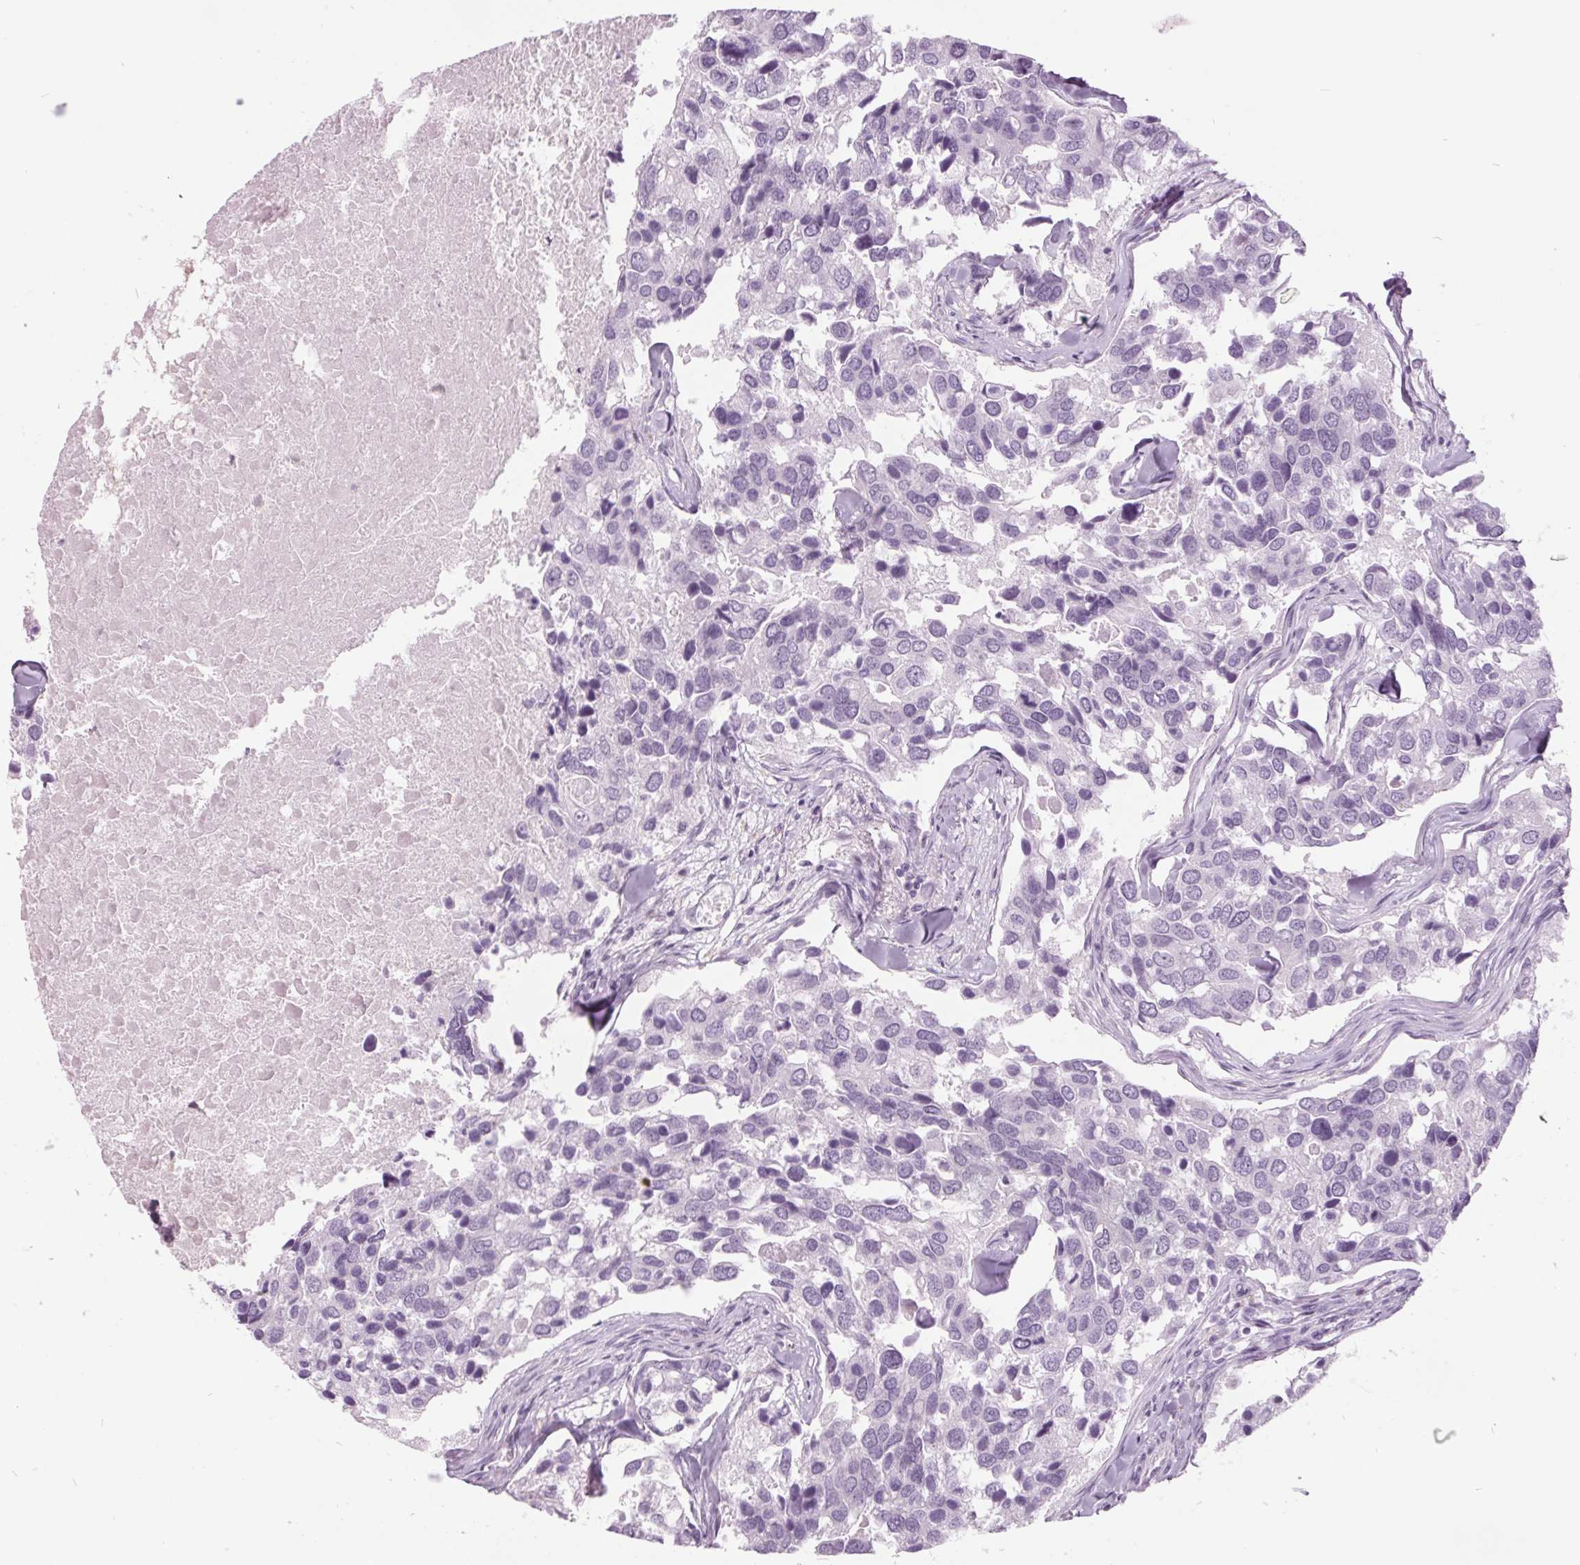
{"staining": {"intensity": "negative", "quantity": "none", "location": "none"}, "tissue": "breast cancer", "cell_type": "Tumor cells", "image_type": "cancer", "snomed": [{"axis": "morphology", "description": "Duct carcinoma"}, {"axis": "topography", "description": "Breast"}], "caption": "The immunohistochemistry (IHC) photomicrograph has no significant positivity in tumor cells of breast intraductal carcinoma tissue.", "gene": "ODAD2", "patient": {"sex": "female", "age": 83}}